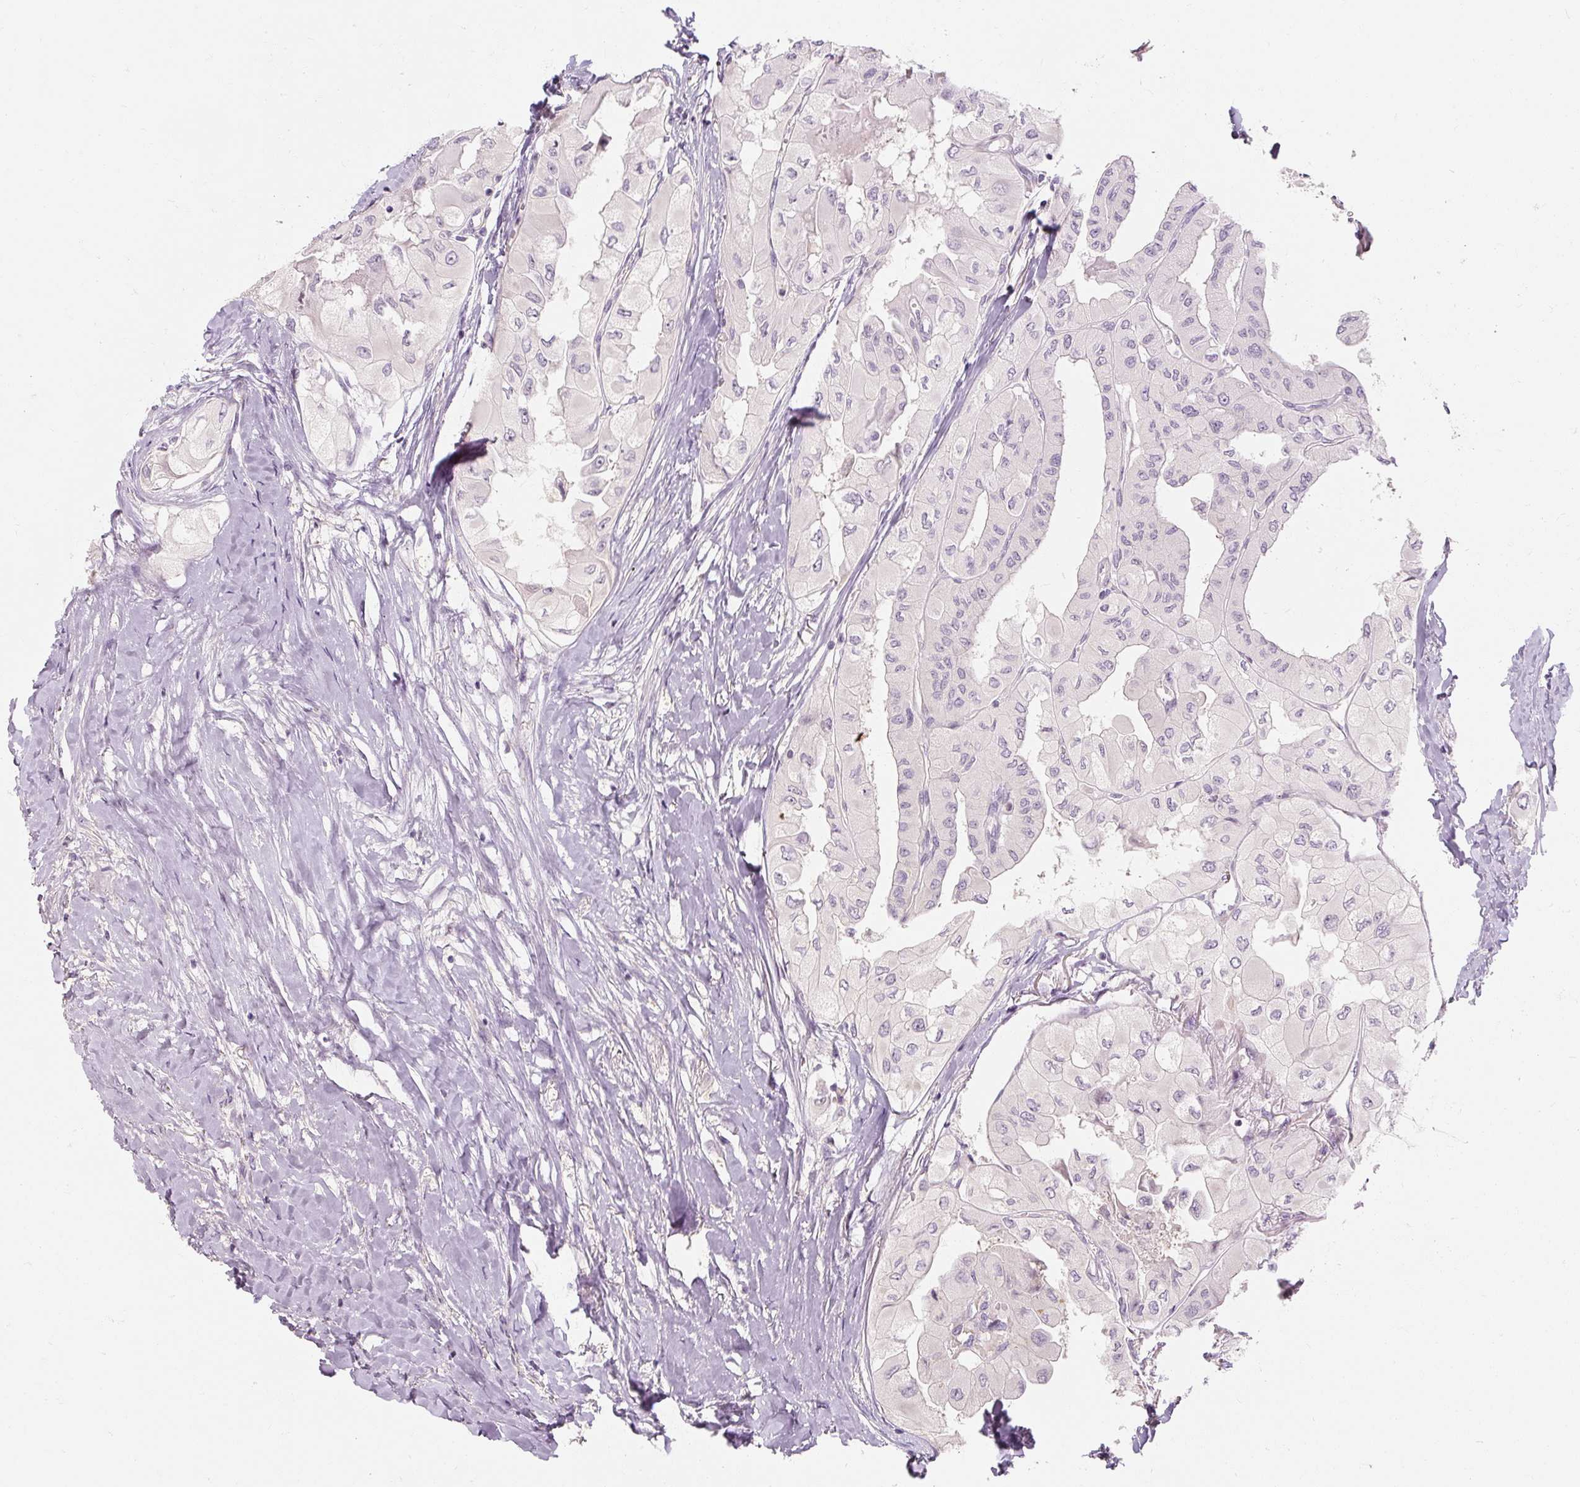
{"staining": {"intensity": "negative", "quantity": "none", "location": "none"}, "tissue": "thyroid cancer", "cell_type": "Tumor cells", "image_type": "cancer", "snomed": [{"axis": "morphology", "description": "Normal tissue, NOS"}, {"axis": "morphology", "description": "Papillary adenocarcinoma, NOS"}, {"axis": "topography", "description": "Thyroid gland"}], "caption": "Immunohistochemistry (IHC) photomicrograph of papillary adenocarcinoma (thyroid) stained for a protein (brown), which shows no expression in tumor cells.", "gene": "CAPN3", "patient": {"sex": "female", "age": 59}}